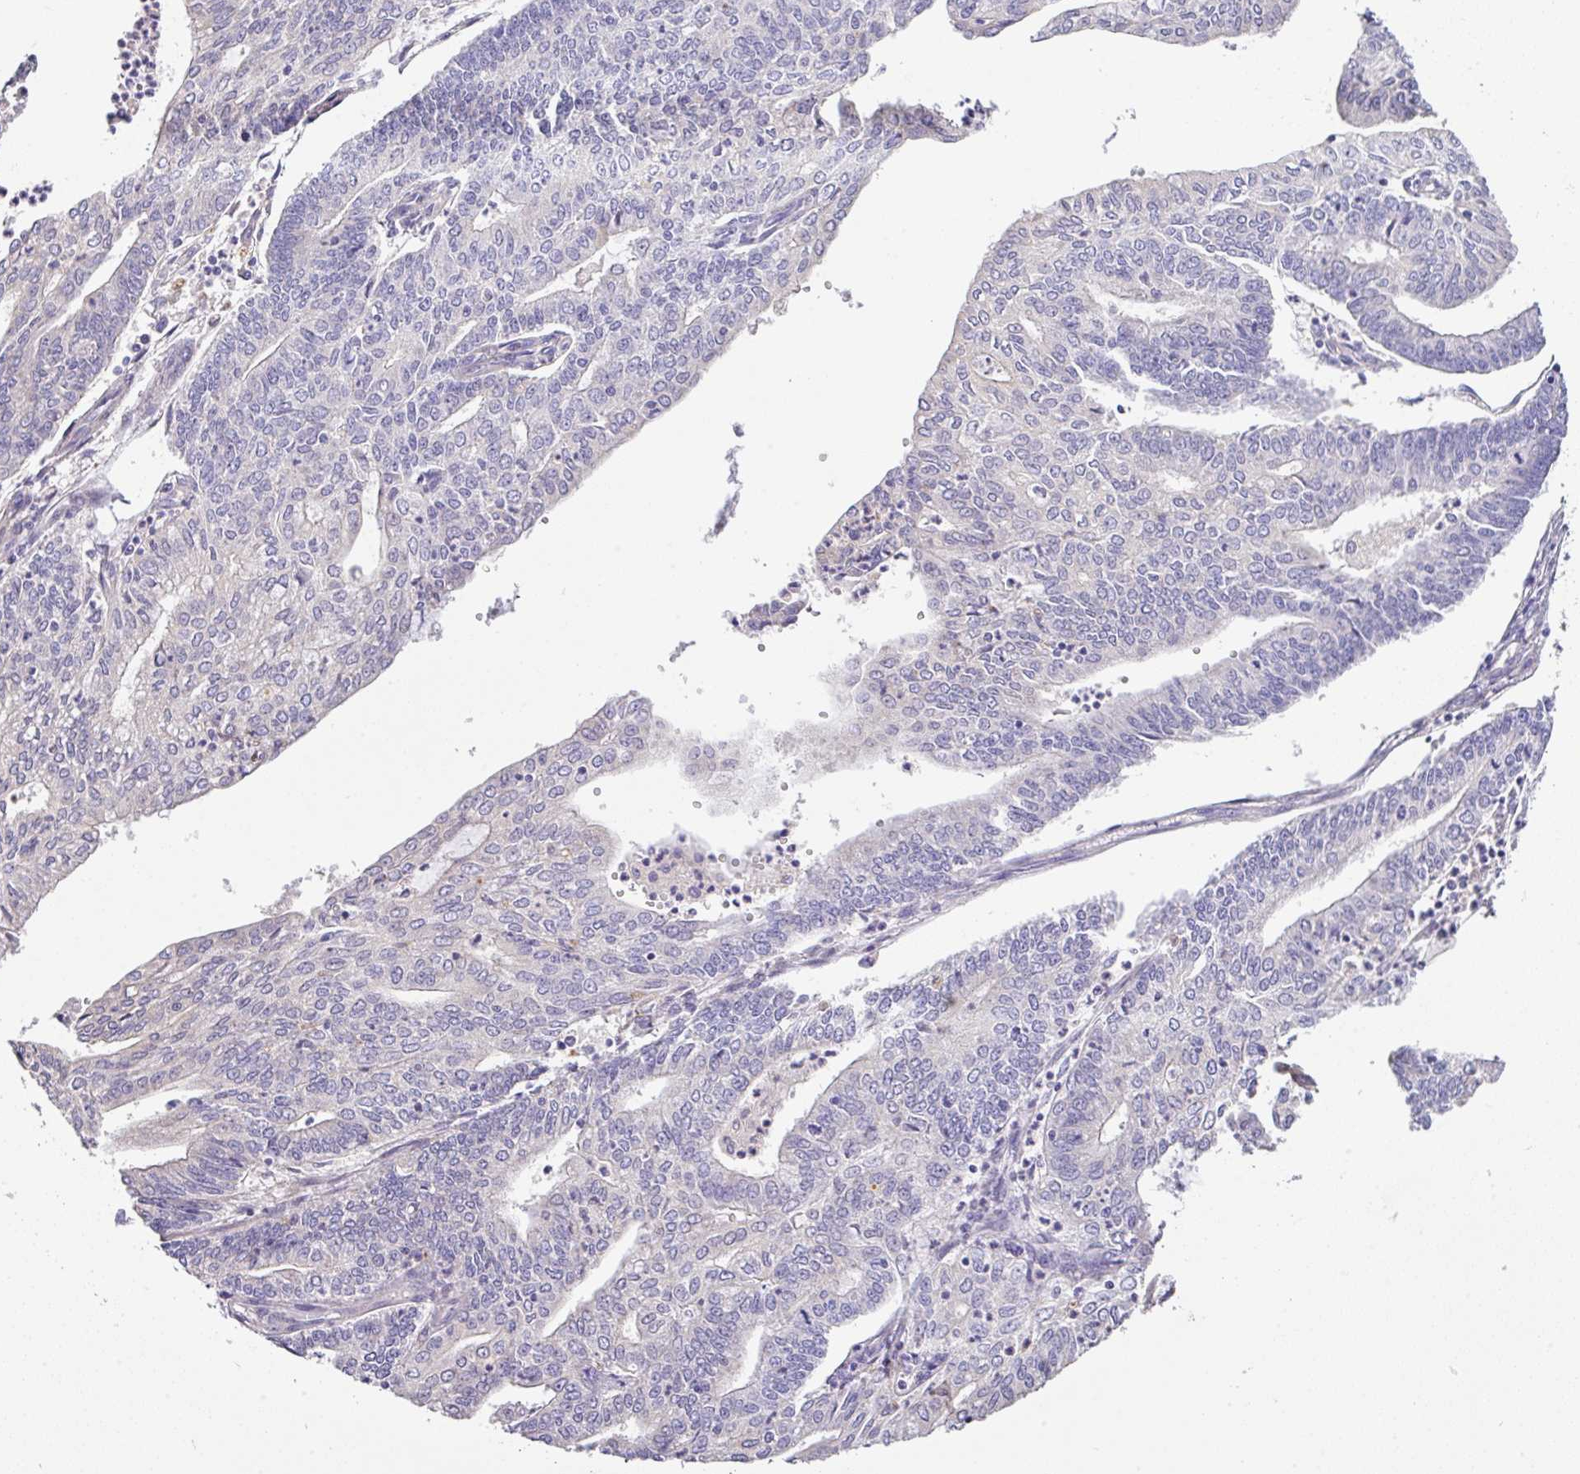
{"staining": {"intensity": "negative", "quantity": "none", "location": "none"}, "tissue": "endometrial cancer", "cell_type": "Tumor cells", "image_type": "cancer", "snomed": [{"axis": "morphology", "description": "Adenocarcinoma, NOS"}, {"axis": "topography", "description": "Endometrium"}], "caption": "This is an IHC micrograph of human endometrial cancer (adenocarcinoma). There is no expression in tumor cells.", "gene": "EPN3", "patient": {"sex": "female", "age": 61}}